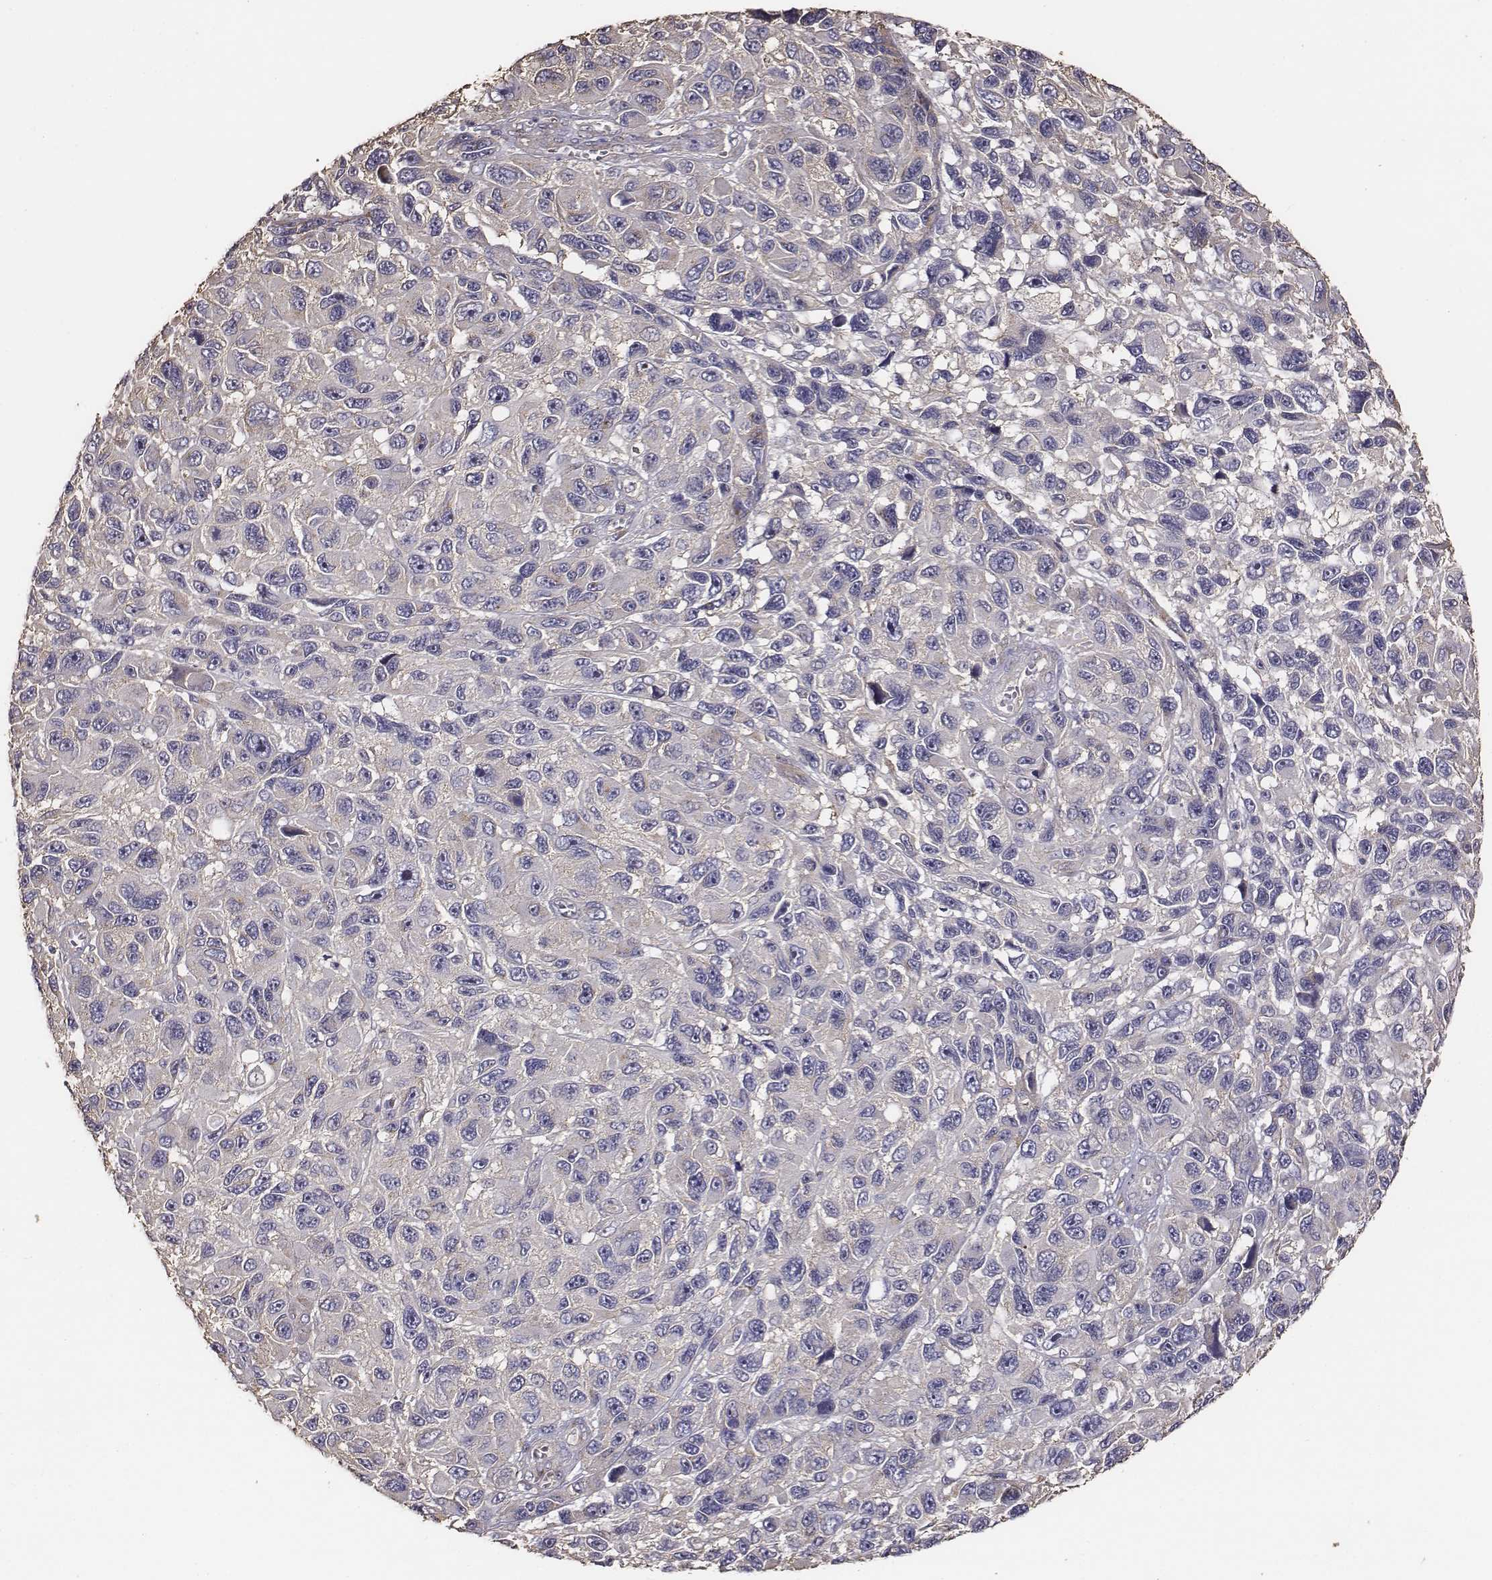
{"staining": {"intensity": "weak", "quantity": "<25%", "location": "cytoplasmic/membranous"}, "tissue": "melanoma", "cell_type": "Tumor cells", "image_type": "cancer", "snomed": [{"axis": "morphology", "description": "Malignant melanoma, NOS"}, {"axis": "topography", "description": "Skin"}], "caption": "Melanoma stained for a protein using immunohistochemistry (IHC) demonstrates no expression tumor cells.", "gene": "AP1B1", "patient": {"sex": "male", "age": 53}}